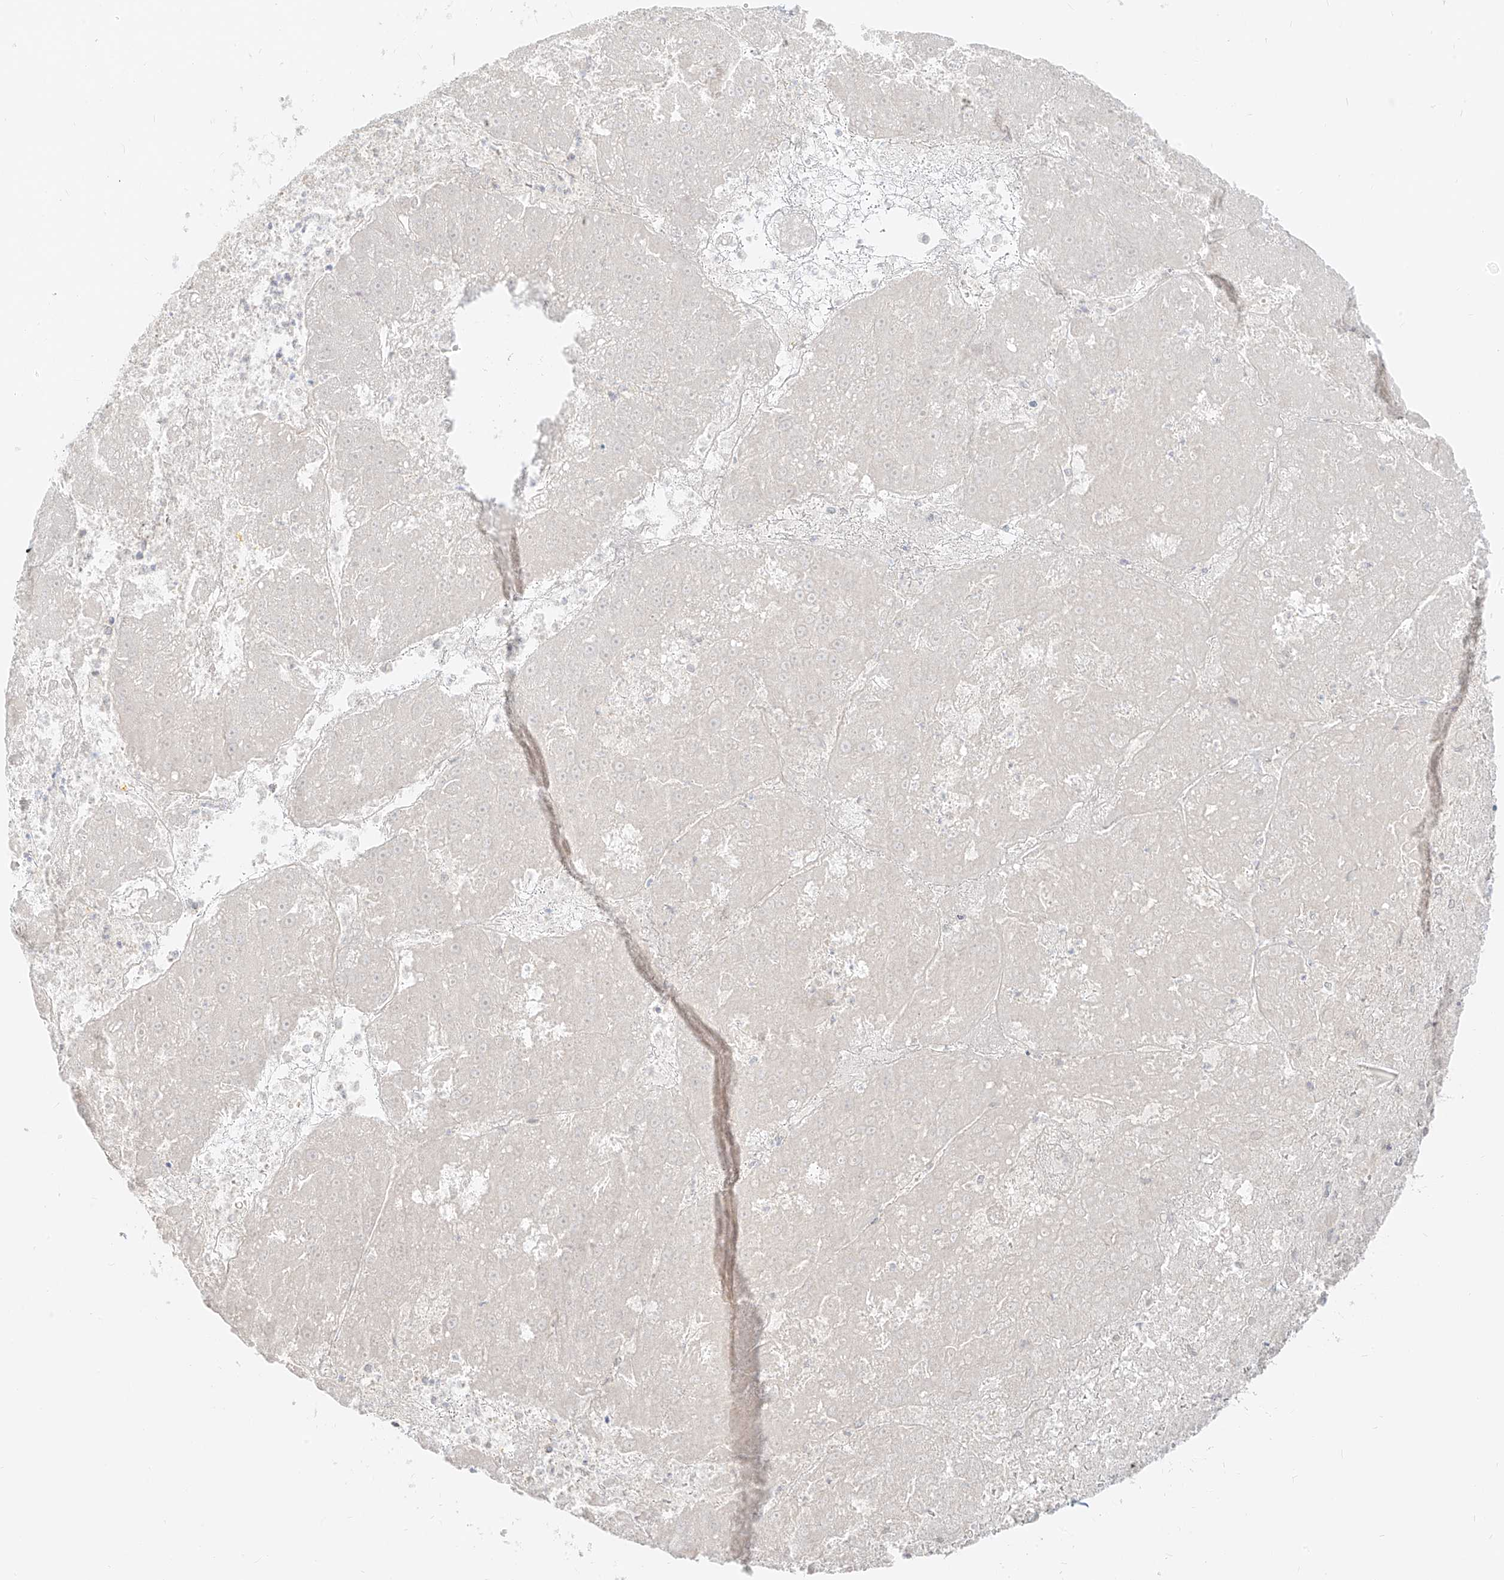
{"staining": {"intensity": "negative", "quantity": "none", "location": "none"}, "tissue": "liver cancer", "cell_type": "Tumor cells", "image_type": "cancer", "snomed": [{"axis": "morphology", "description": "Carcinoma, Hepatocellular, NOS"}, {"axis": "topography", "description": "Liver"}], "caption": "There is no significant expression in tumor cells of hepatocellular carcinoma (liver).", "gene": "LIPT1", "patient": {"sex": "female", "age": 73}}